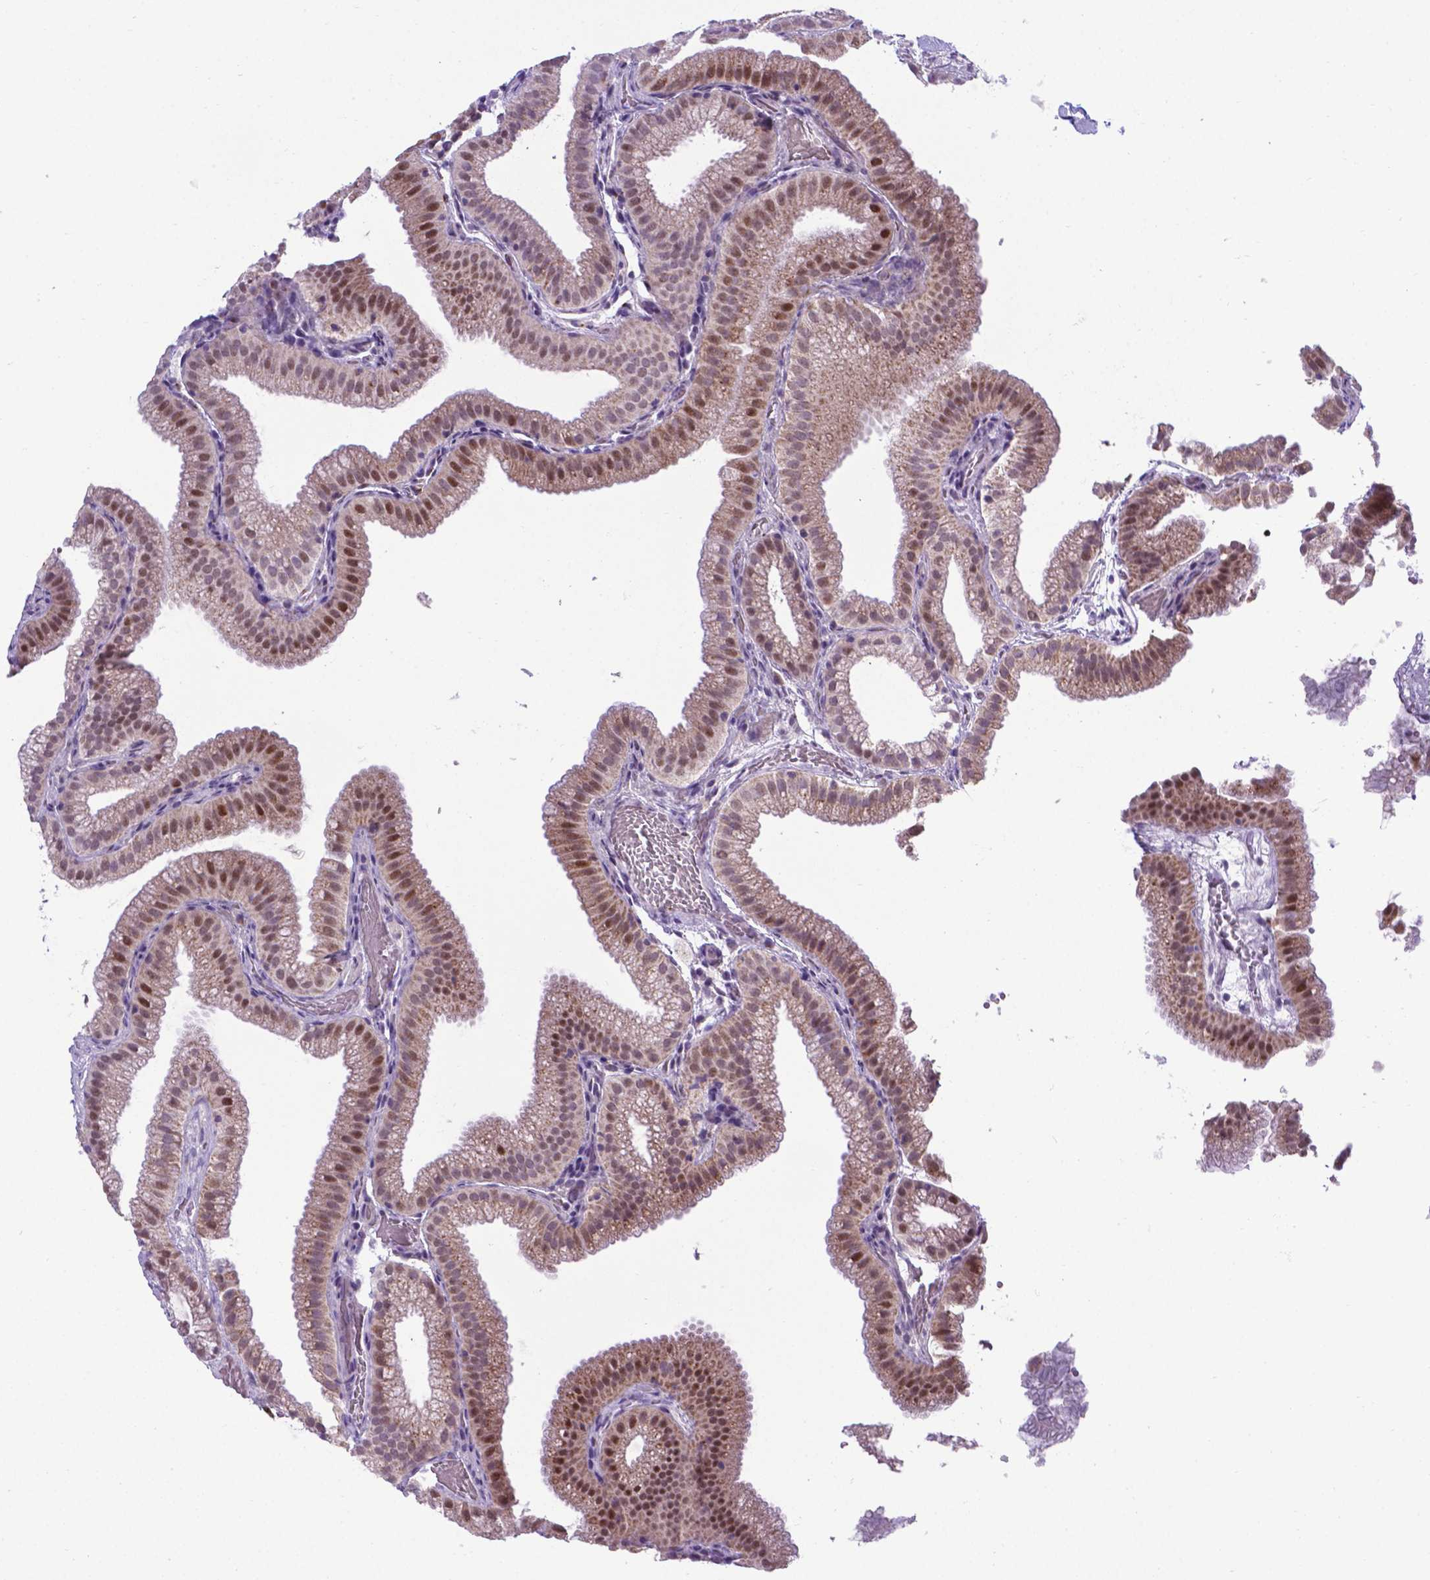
{"staining": {"intensity": "moderate", "quantity": ">75%", "location": "cytoplasmic/membranous,nuclear"}, "tissue": "gallbladder", "cell_type": "Glandular cells", "image_type": "normal", "snomed": [{"axis": "morphology", "description": "Normal tissue, NOS"}, {"axis": "topography", "description": "Gallbladder"}], "caption": "This is an image of IHC staining of normal gallbladder, which shows moderate expression in the cytoplasmic/membranous,nuclear of glandular cells.", "gene": "MRPL10", "patient": {"sex": "female", "age": 63}}